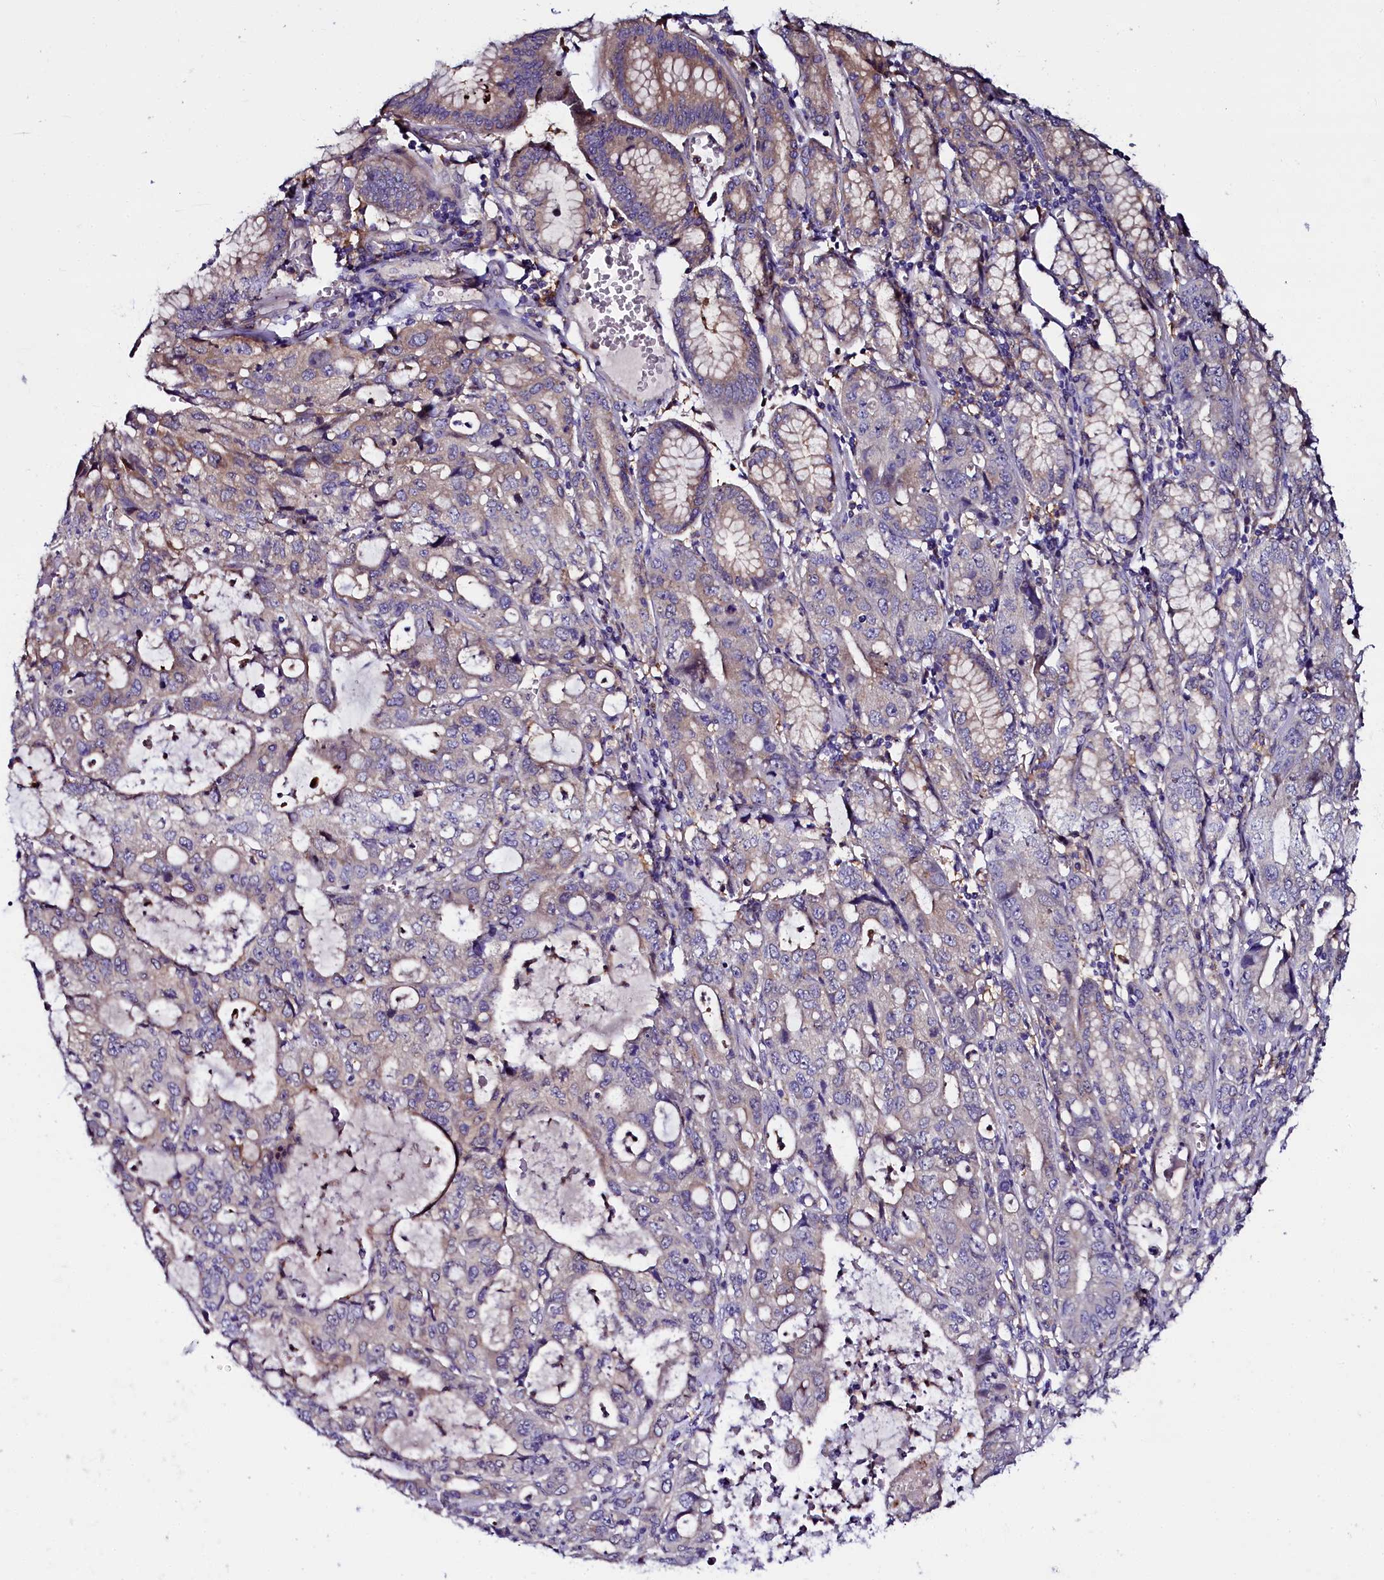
{"staining": {"intensity": "negative", "quantity": "none", "location": "none"}, "tissue": "stomach cancer", "cell_type": "Tumor cells", "image_type": "cancer", "snomed": [{"axis": "morphology", "description": "Adenocarcinoma, NOS"}, {"axis": "topography", "description": "Stomach, lower"}], "caption": "There is no significant expression in tumor cells of stomach cancer.", "gene": "OTOL1", "patient": {"sex": "female", "age": 43}}